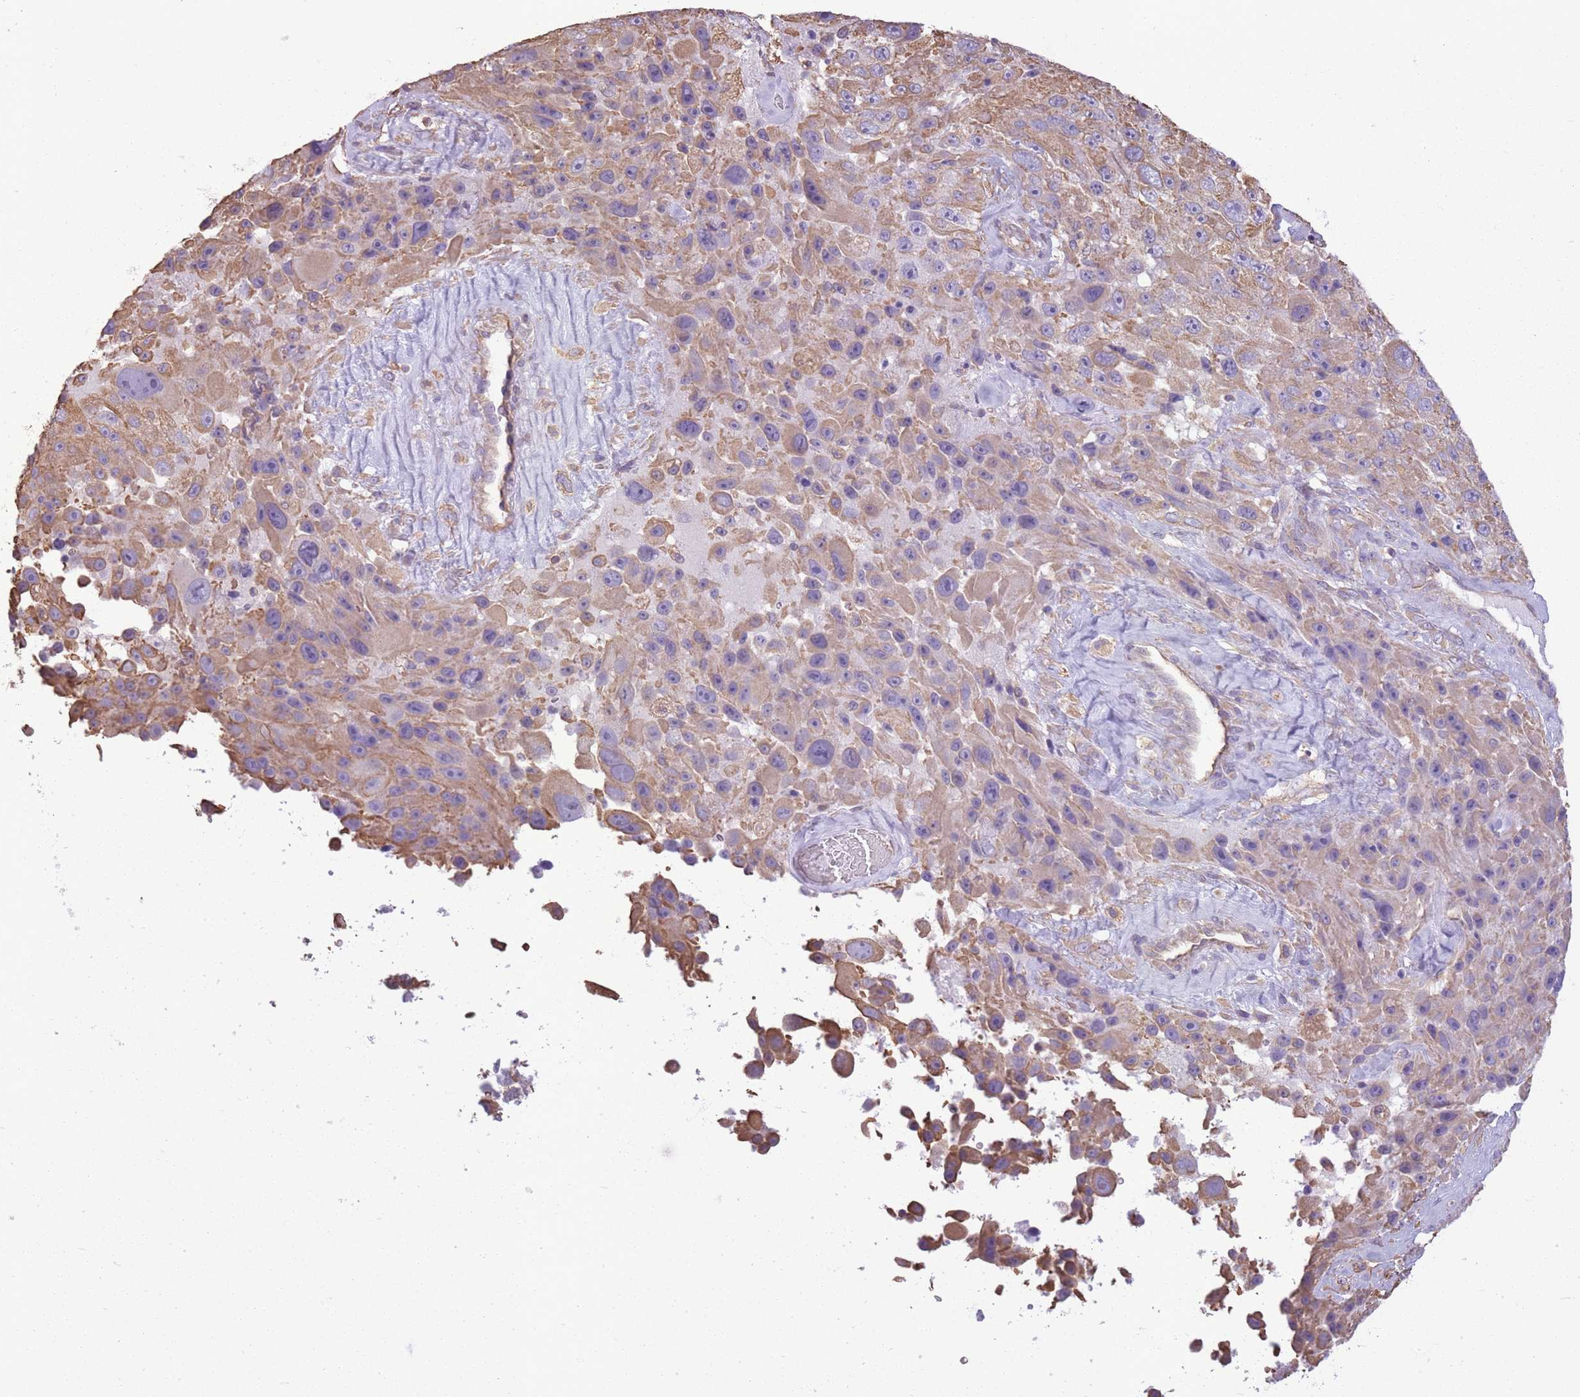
{"staining": {"intensity": "moderate", "quantity": "25%-75%", "location": "cytoplasmic/membranous"}, "tissue": "melanoma", "cell_type": "Tumor cells", "image_type": "cancer", "snomed": [{"axis": "morphology", "description": "Malignant melanoma, Metastatic site"}, {"axis": "topography", "description": "Lymph node"}], "caption": "Approximately 25%-75% of tumor cells in human melanoma display moderate cytoplasmic/membranous protein expression as visualized by brown immunohistochemical staining.", "gene": "ADD1", "patient": {"sex": "male", "age": 62}}